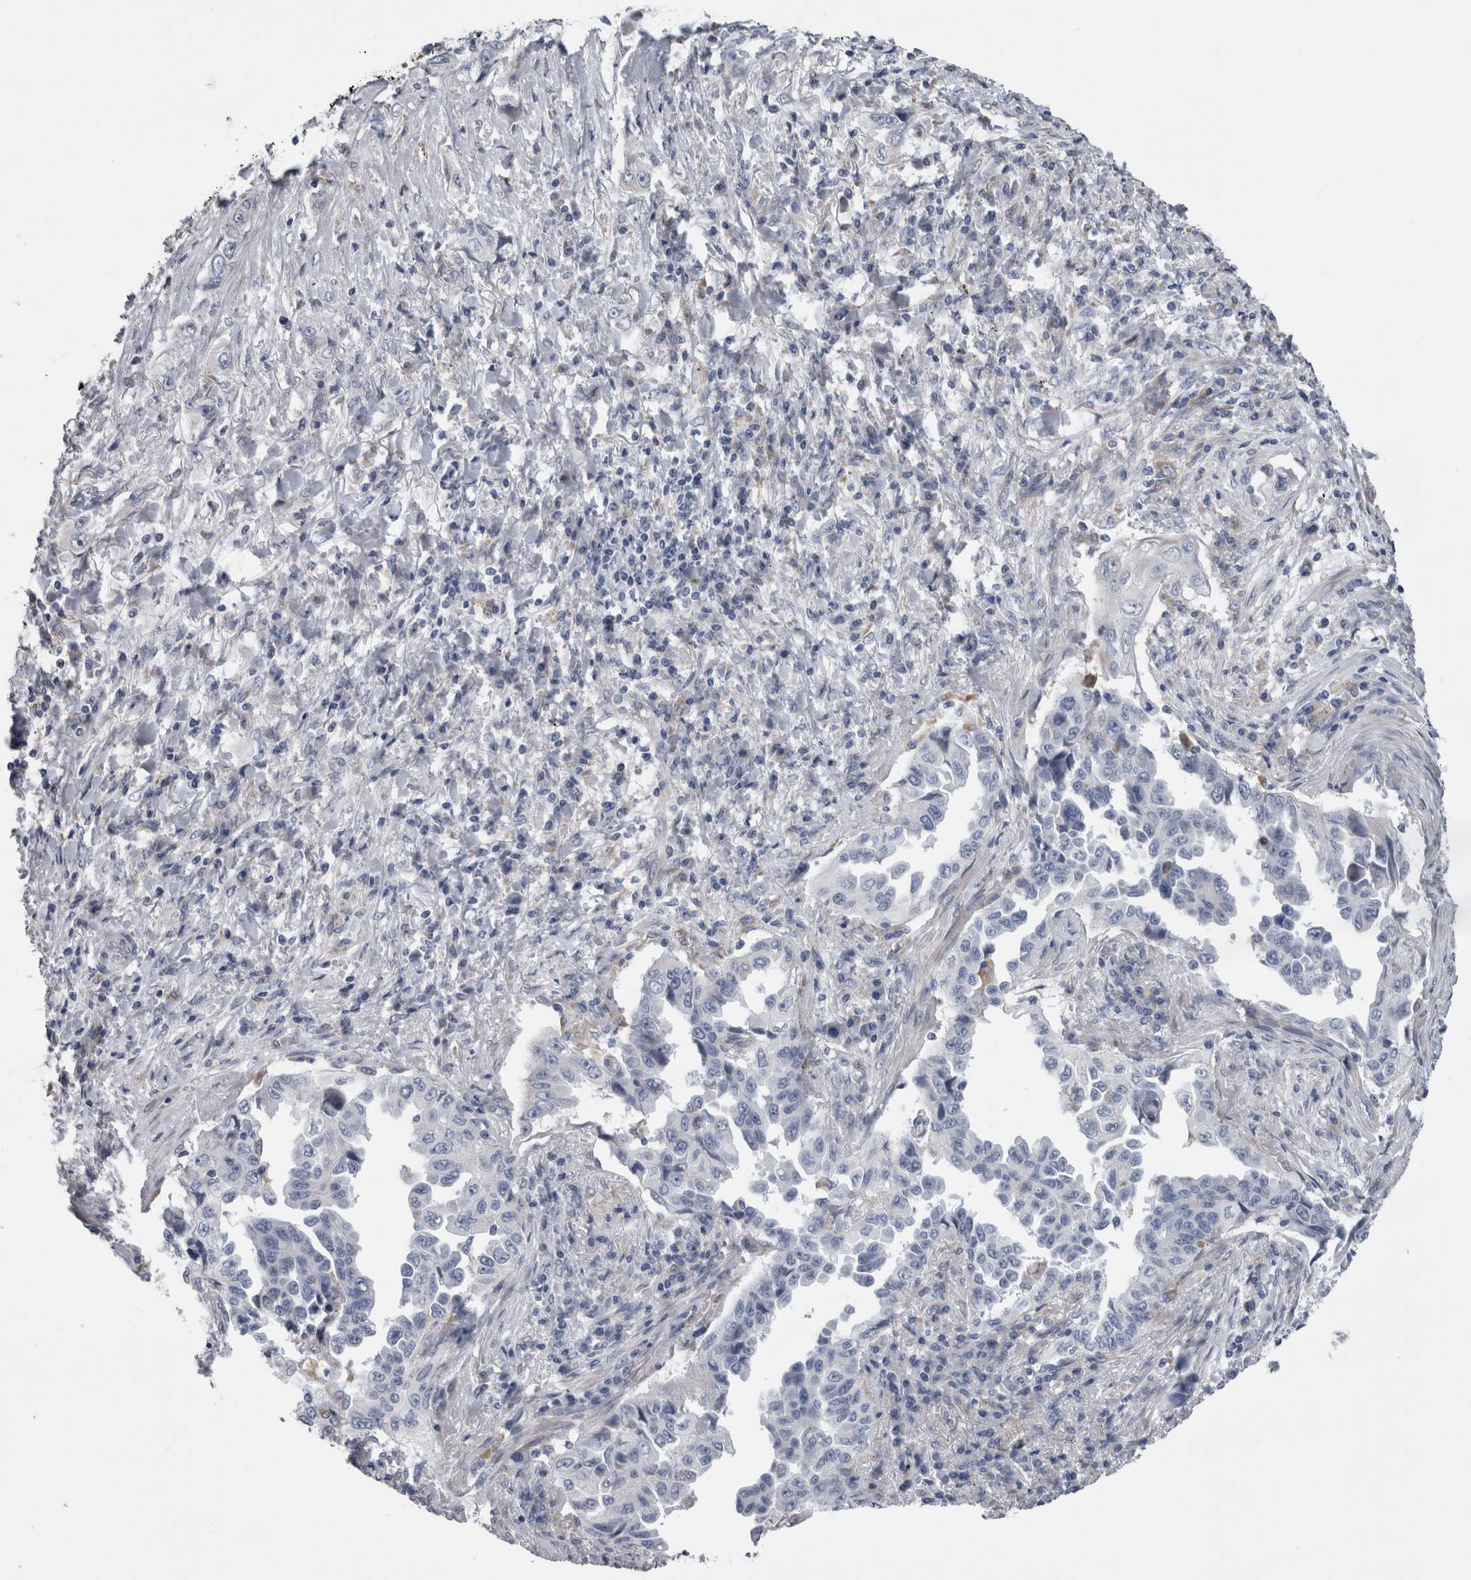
{"staining": {"intensity": "negative", "quantity": "none", "location": "none"}, "tissue": "lung cancer", "cell_type": "Tumor cells", "image_type": "cancer", "snomed": [{"axis": "morphology", "description": "Adenocarcinoma, NOS"}, {"axis": "topography", "description": "Lung"}], "caption": "Immunohistochemistry photomicrograph of neoplastic tissue: lung adenocarcinoma stained with DAB (3,3'-diaminobenzidine) shows no significant protein positivity in tumor cells.", "gene": "GDAP1", "patient": {"sex": "female", "age": 51}}